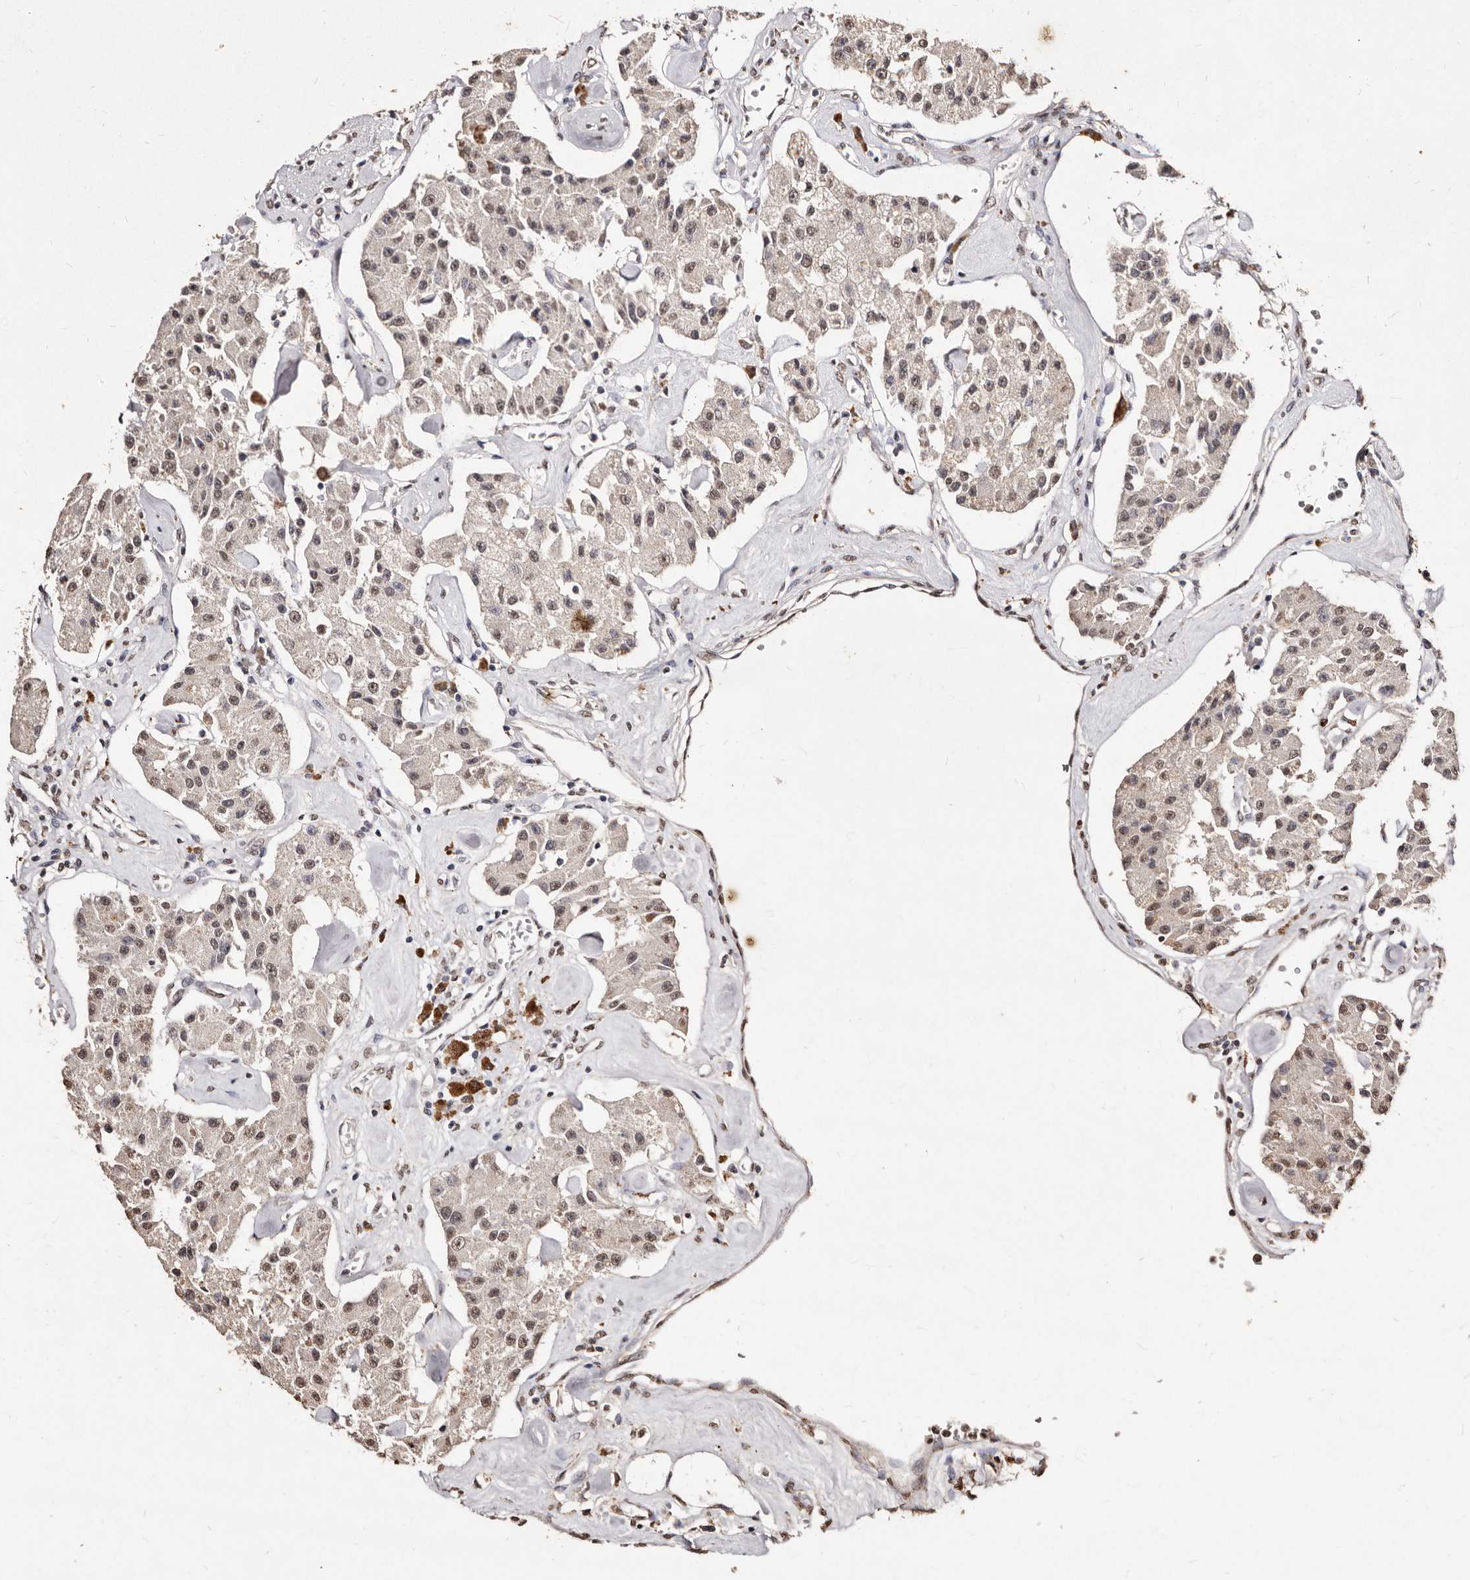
{"staining": {"intensity": "moderate", "quantity": ">75%", "location": "nuclear"}, "tissue": "carcinoid", "cell_type": "Tumor cells", "image_type": "cancer", "snomed": [{"axis": "morphology", "description": "Carcinoid, malignant, NOS"}, {"axis": "topography", "description": "Pancreas"}], "caption": "Carcinoid stained with a brown dye shows moderate nuclear positive staining in about >75% of tumor cells.", "gene": "ERBB4", "patient": {"sex": "male", "age": 41}}